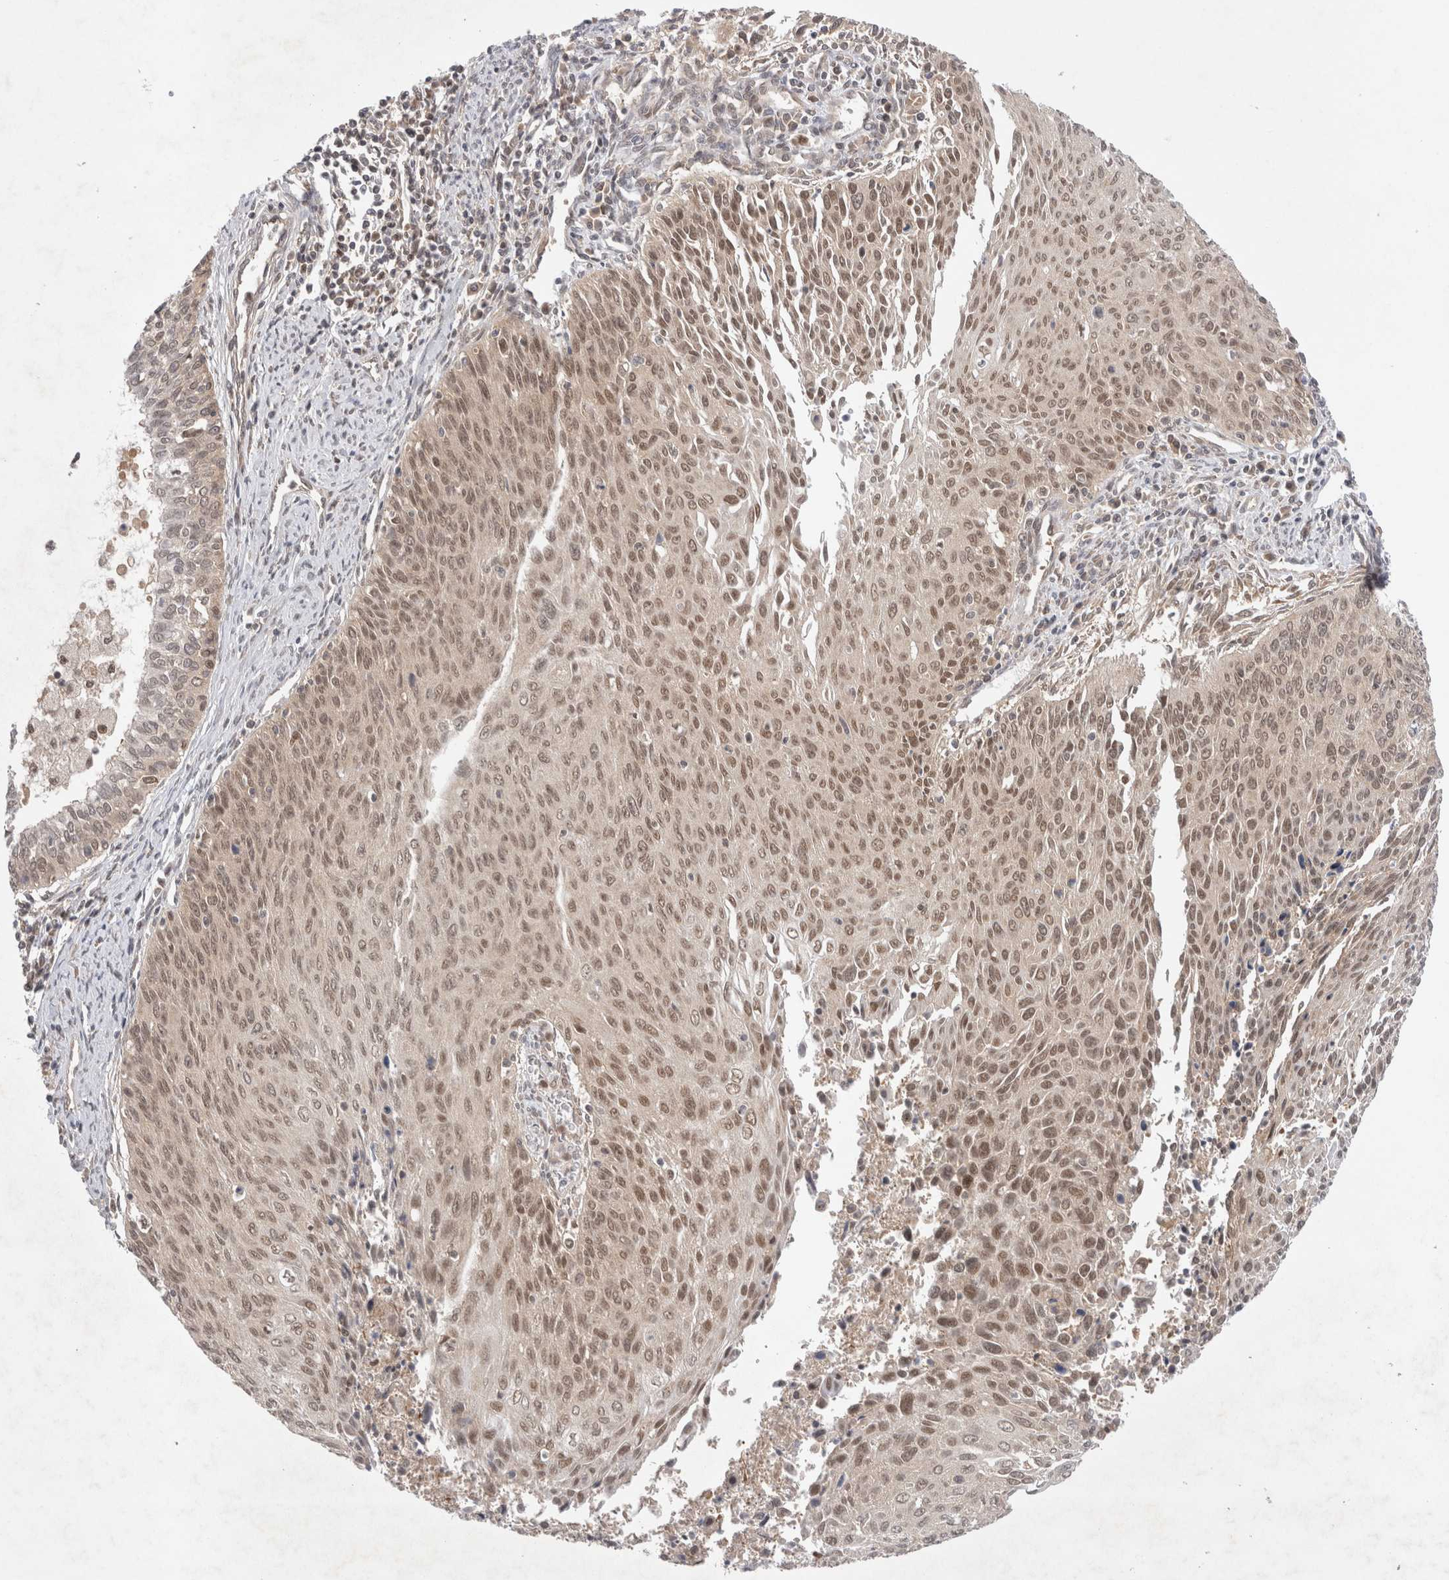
{"staining": {"intensity": "moderate", "quantity": ">75%", "location": "nuclear"}, "tissue": "cervical cancer", "cell_type": "Tumor cells", "image_type": "cancer", "snomed": [{"axis": "morphology", "description": "Squamous cell carcinoma, NOS"}, {"axis": "topography", "description": "Cervix"}], "caption": "Cervical cancer (squamous cell carcinoma) stained for a protein demonstrates moderate nuclear positivity in tumor cells.", "gene": "EIF3E", "patient": {"sex": "female", "age": 55}}